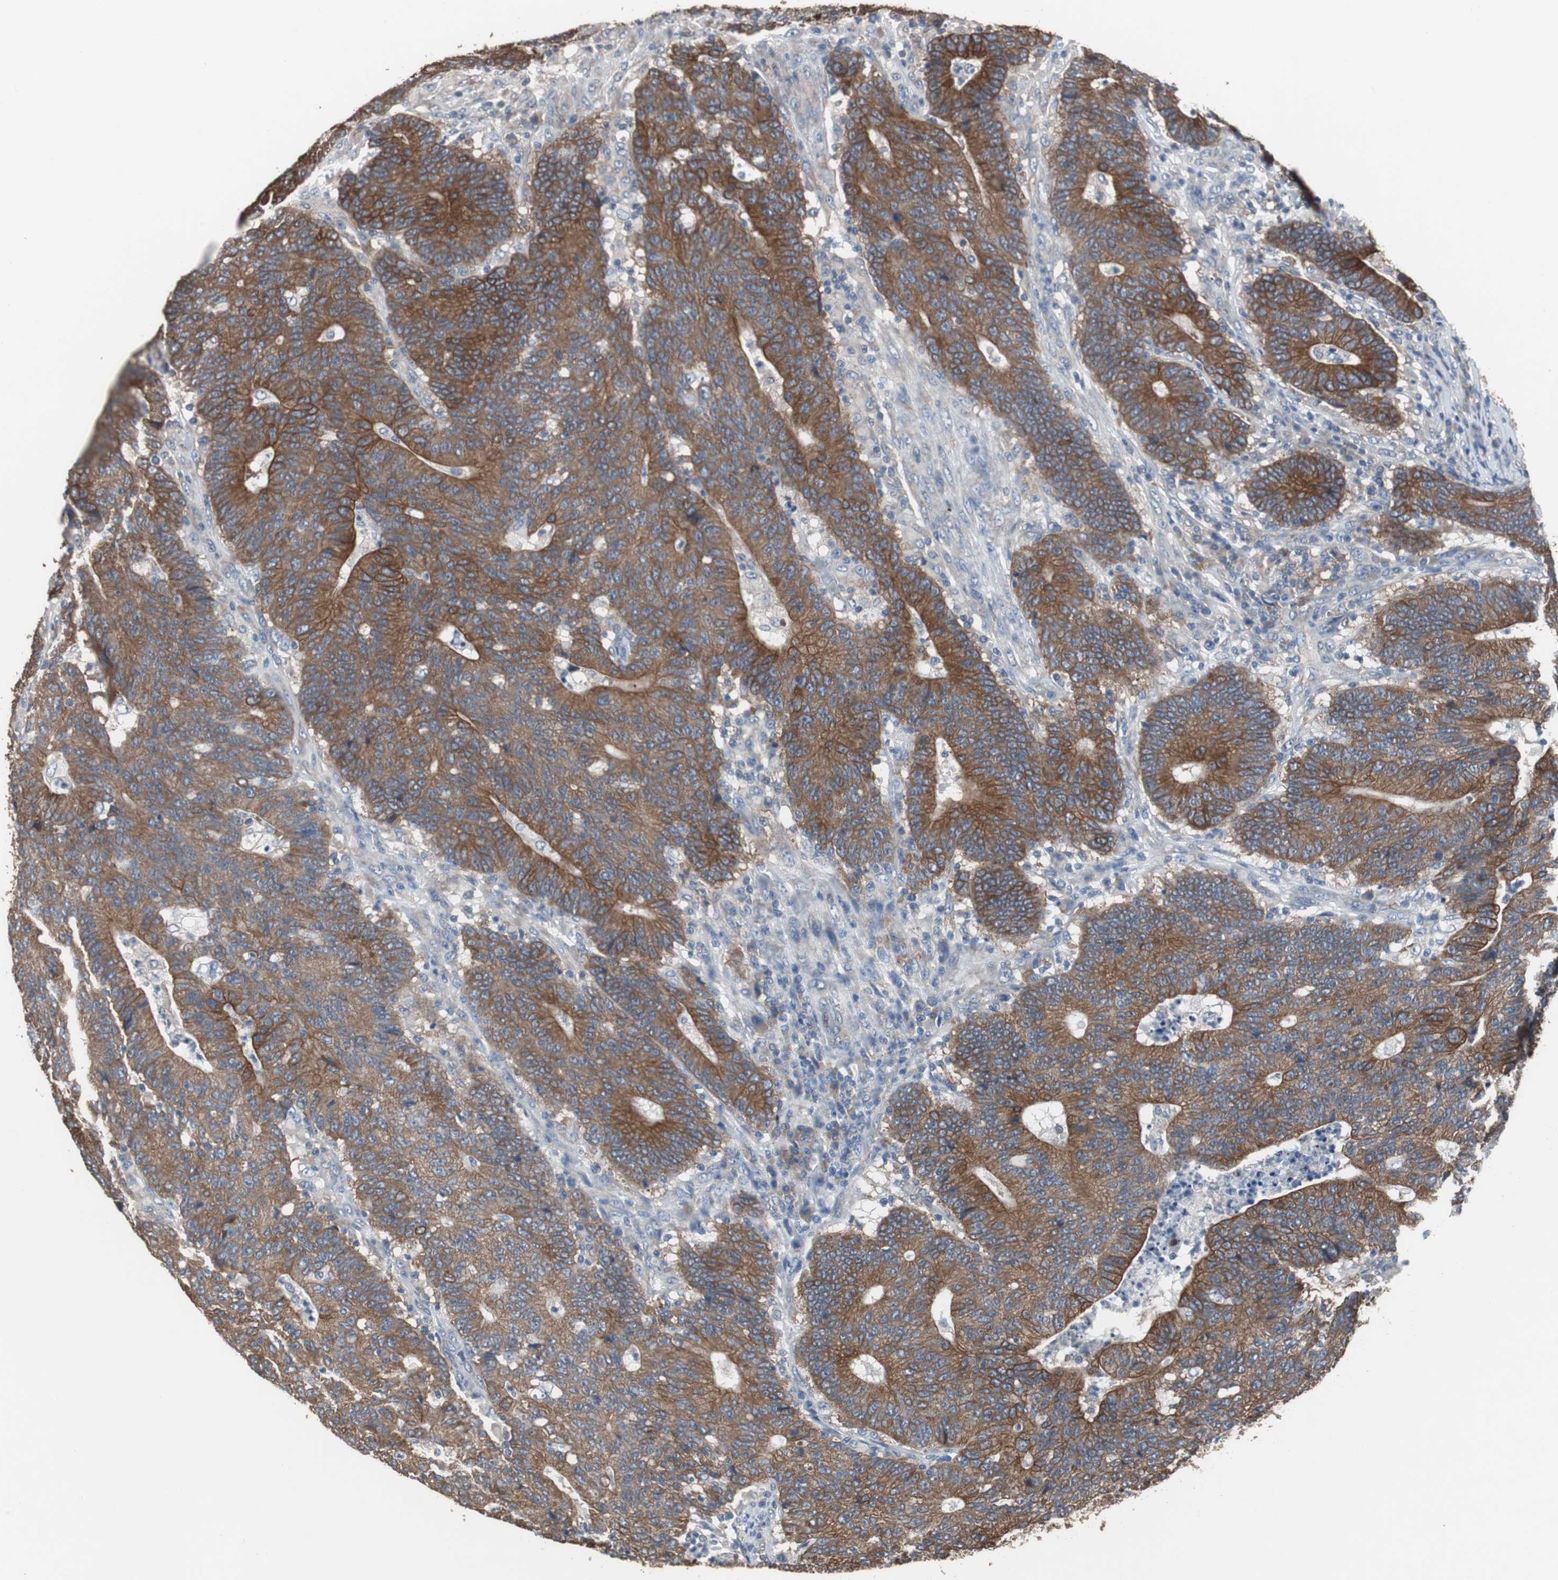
{"staining": {"intensity": "strong", "quantity": ">75%", "location": "cytoplasmic/membranous"}, "tissue": "colorectal cancer", "cell_type": "Tumor cells", "image_type": "cancer", "snomed": [{"axis": "morphology", "description": "Normal tissue, NOS"}, {"axis": "morphology", "description": "Adenocarcinoma, NOS"}, {"axis": "topography", "description": "Colon"}], "caption": "IHC staining of adenocarcinoma (colorectal), which reveals high levels of strong cytoplasmic/membranous staining in approximately >75% of tumor cells indicating strong cytoplasmic/membranous protein expression. The staining was performed using DAB (3,3'-diaminobenzidine) (brown) for protein detection and nuclei were counterstained in hematoxylin (blue).", "gene": "USP10", "patient": {"sex": "female", "age": 75}}